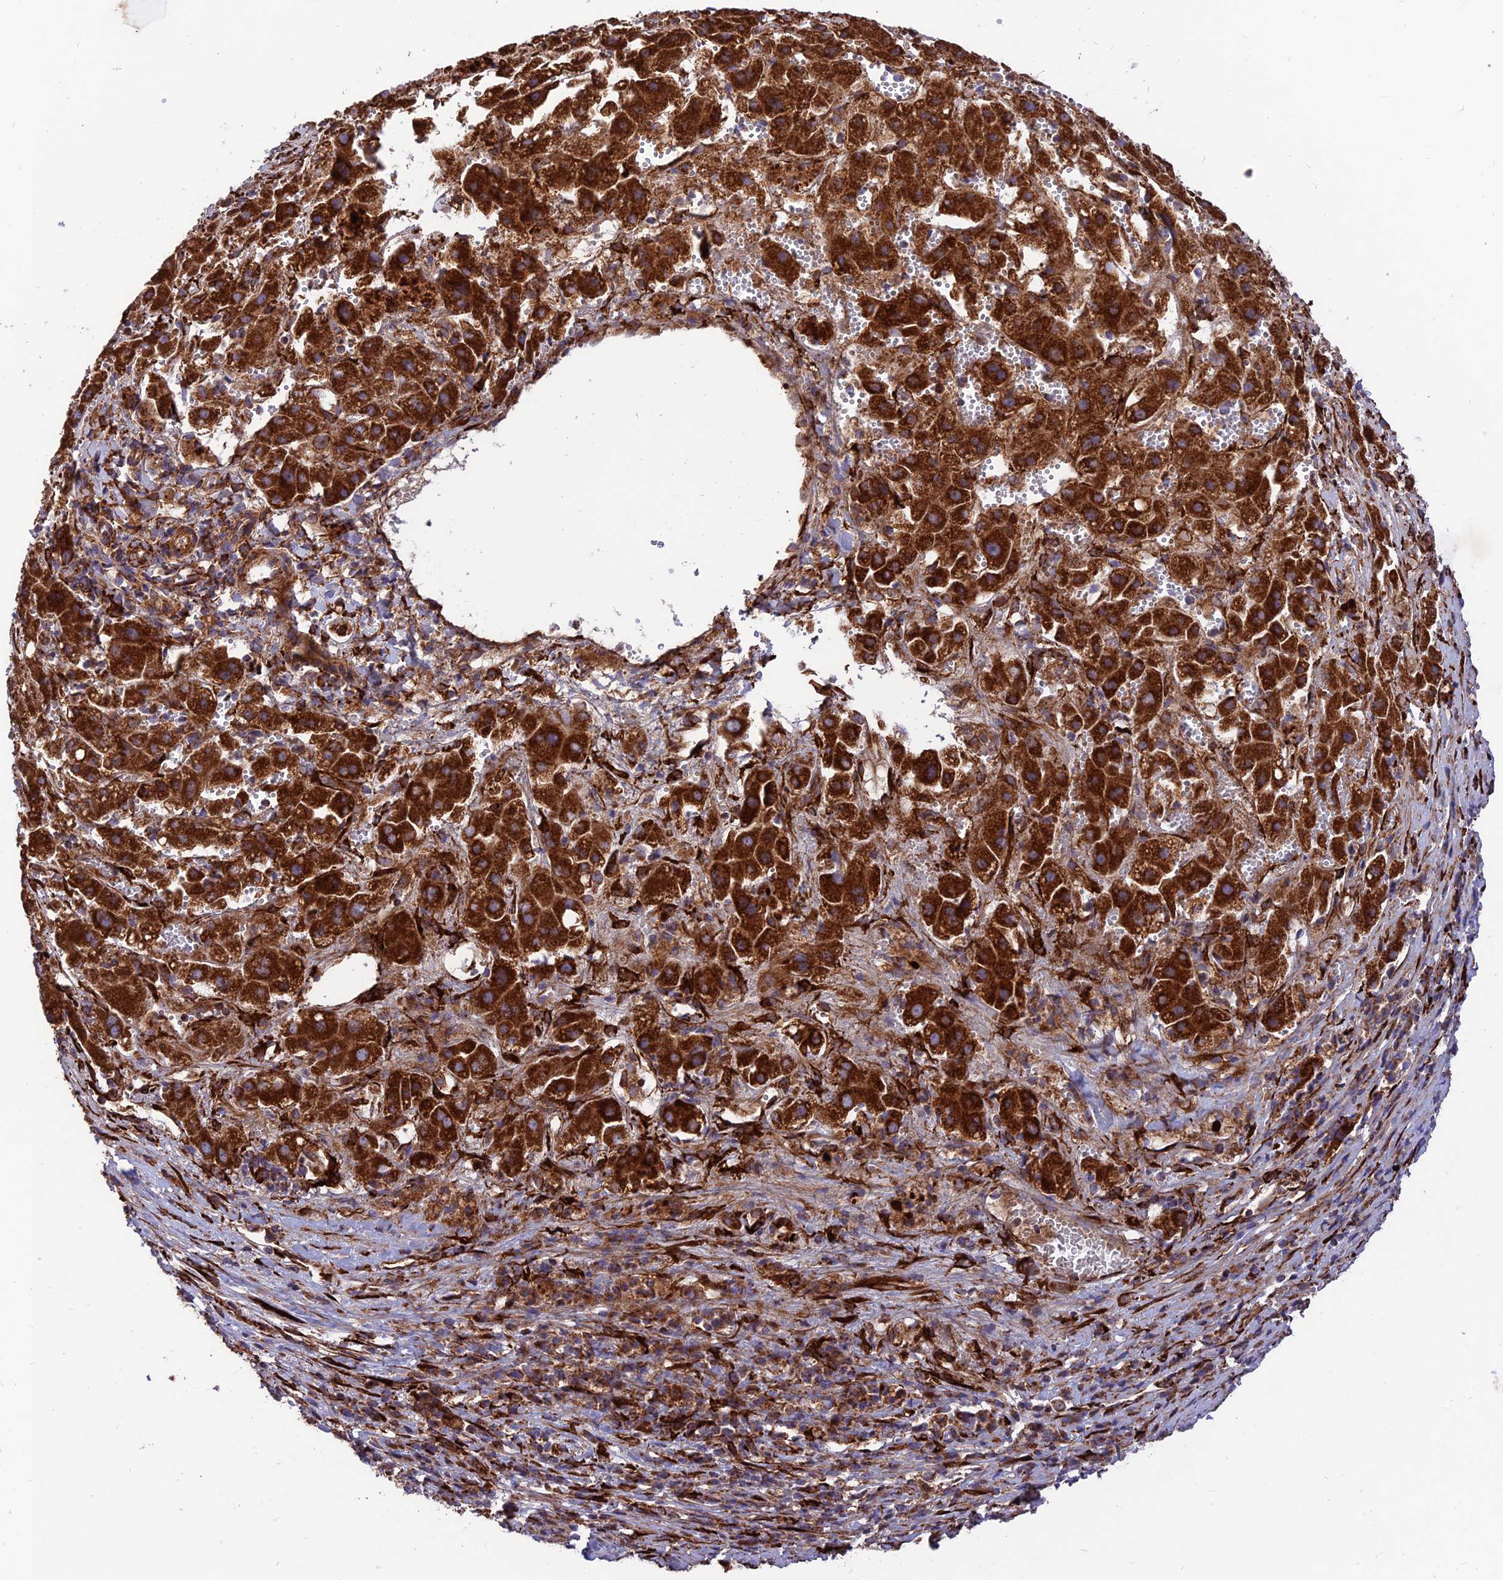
{"staining": {"intensity": "strong", "quantity": ">75%", "location": "cytoplasmic/membranous"}, "tissue": "liver cancer", "cell_type": "Tumor cells", "image_type": "cancer", "snomed": [{"axis": "morphology", "description": "Carcinoma, Hepatocellular, NOS"}, {"axis": "topography", "description": "Liver"}], "caption": "This is a photomicrograph of immunohistochemistry staining of liver cancer, which shows strong positivity in the cytoplasmic/membranous of tumor cells.", "gene": "CRTAP", "patient": {"sex": "female", "age": 58}}